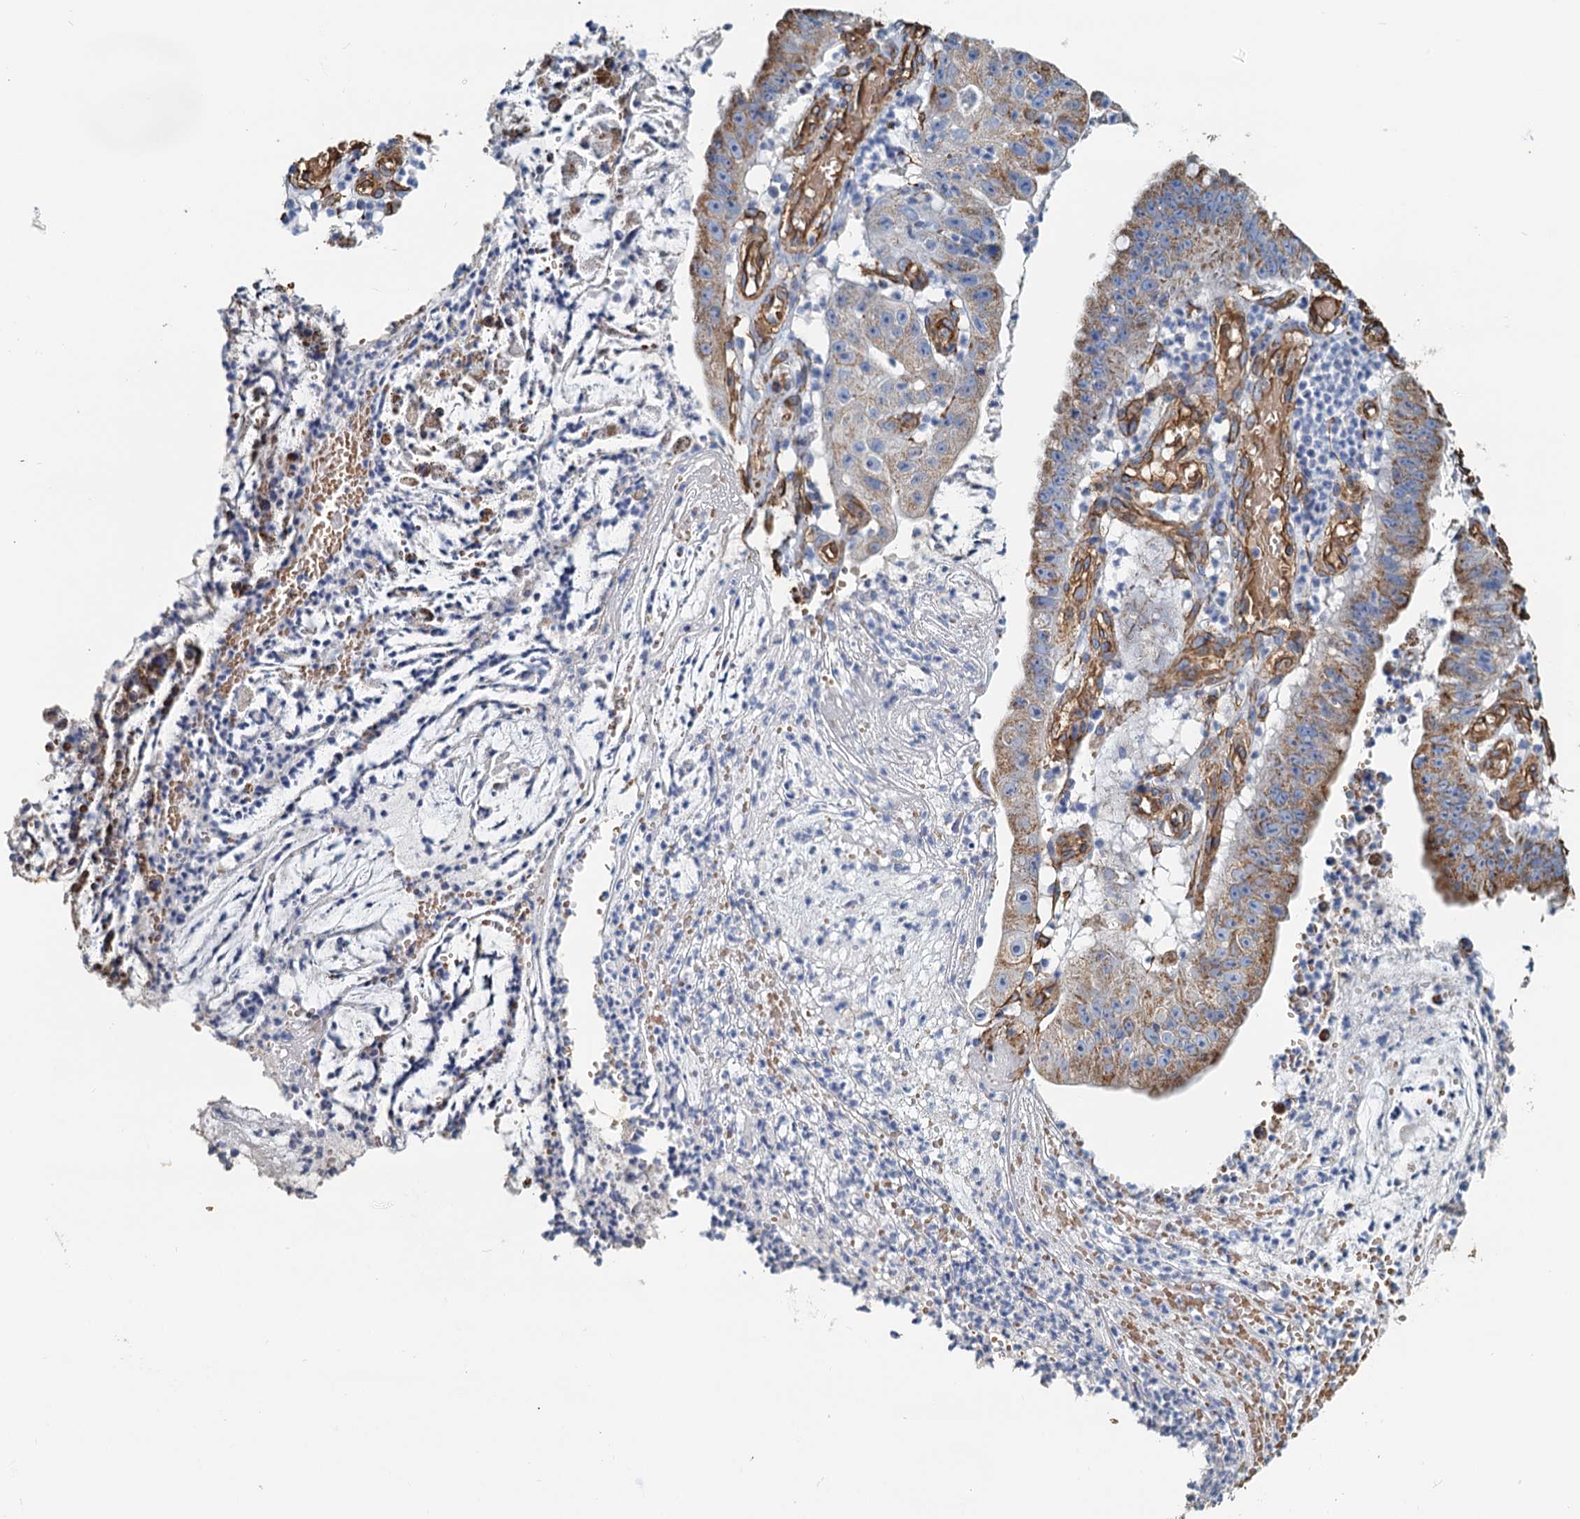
{"staining": {"intensity": "moderate", "quantity": ">75%", "location": "cytoplasmic/membranous"}, "tissue": "stomach cancer", "cell_type": "Tumor cells", "image_type": "cancer", "snomed": [{"axis": "morphology", "description": "Adenocarcinoma, NOS"}, {"axis": "topography", "description": "Stomach"}], "caption": "Moderate cytoplasmic/membranous protein expression is identified in about >75% of tumor cells in stomach cancer (adenocarcinoma).", "gene": "DGKG", "patient": {"sex": "male", "age": 59}}